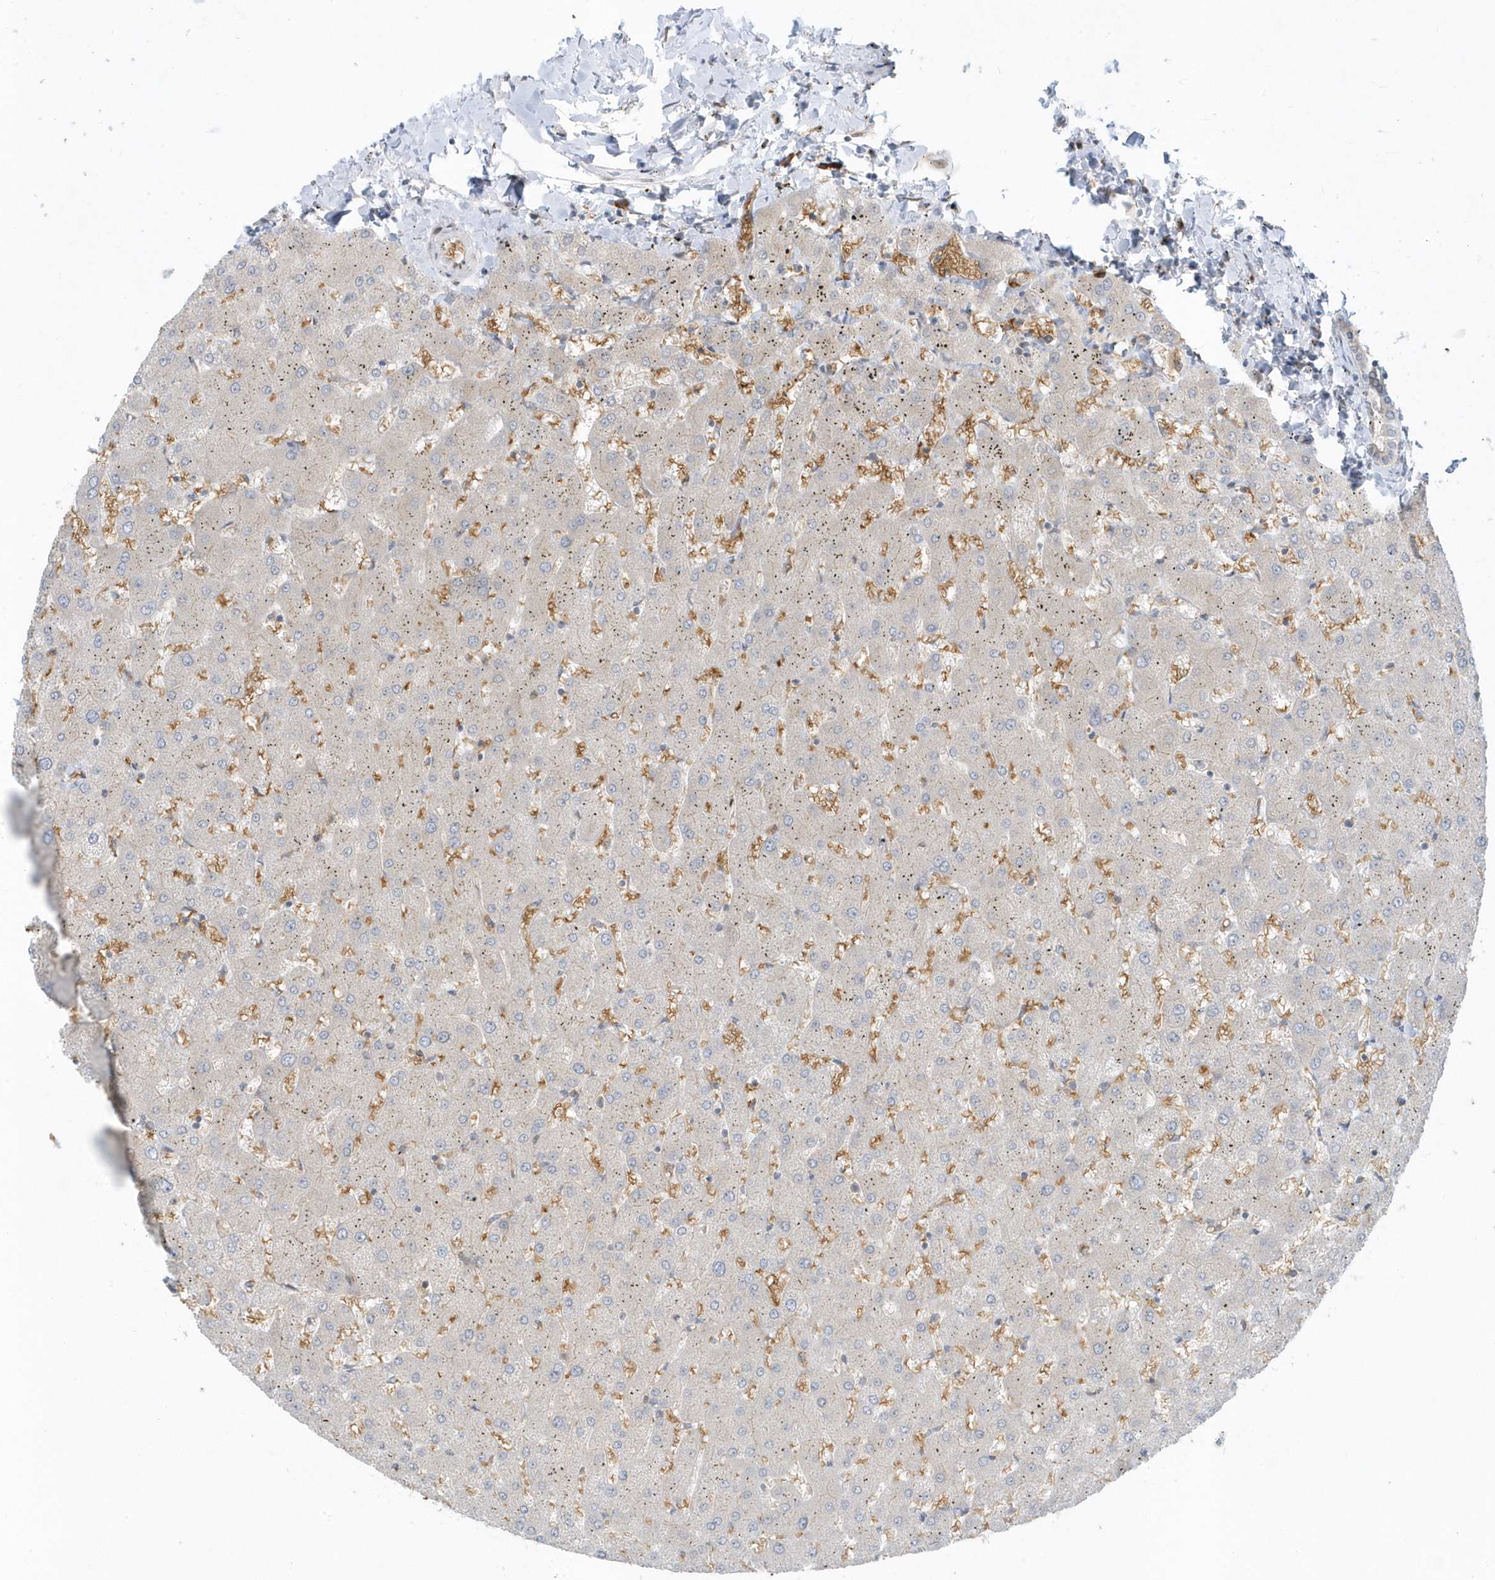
{"staining": {"intensity": "negative", "quantity": "none", "location": "none"}, "tissue": "liver", "cell_type": "Cholangiocytes", "image_type": "normal", "snomed": [{"axis": "morphology", "description": "Normal tissue, NOS"}, {"axis": "topography", "description": "Liver"}], "caption": "Immunohistochemistry of unremarkable human liver shows no positivity in cholangiocytes. (DAB immunohistochemistry visualized using brightfield microscopy, high magnification).", "gene": "RPP40", "patient": {"sex": "female", "age": 63}}